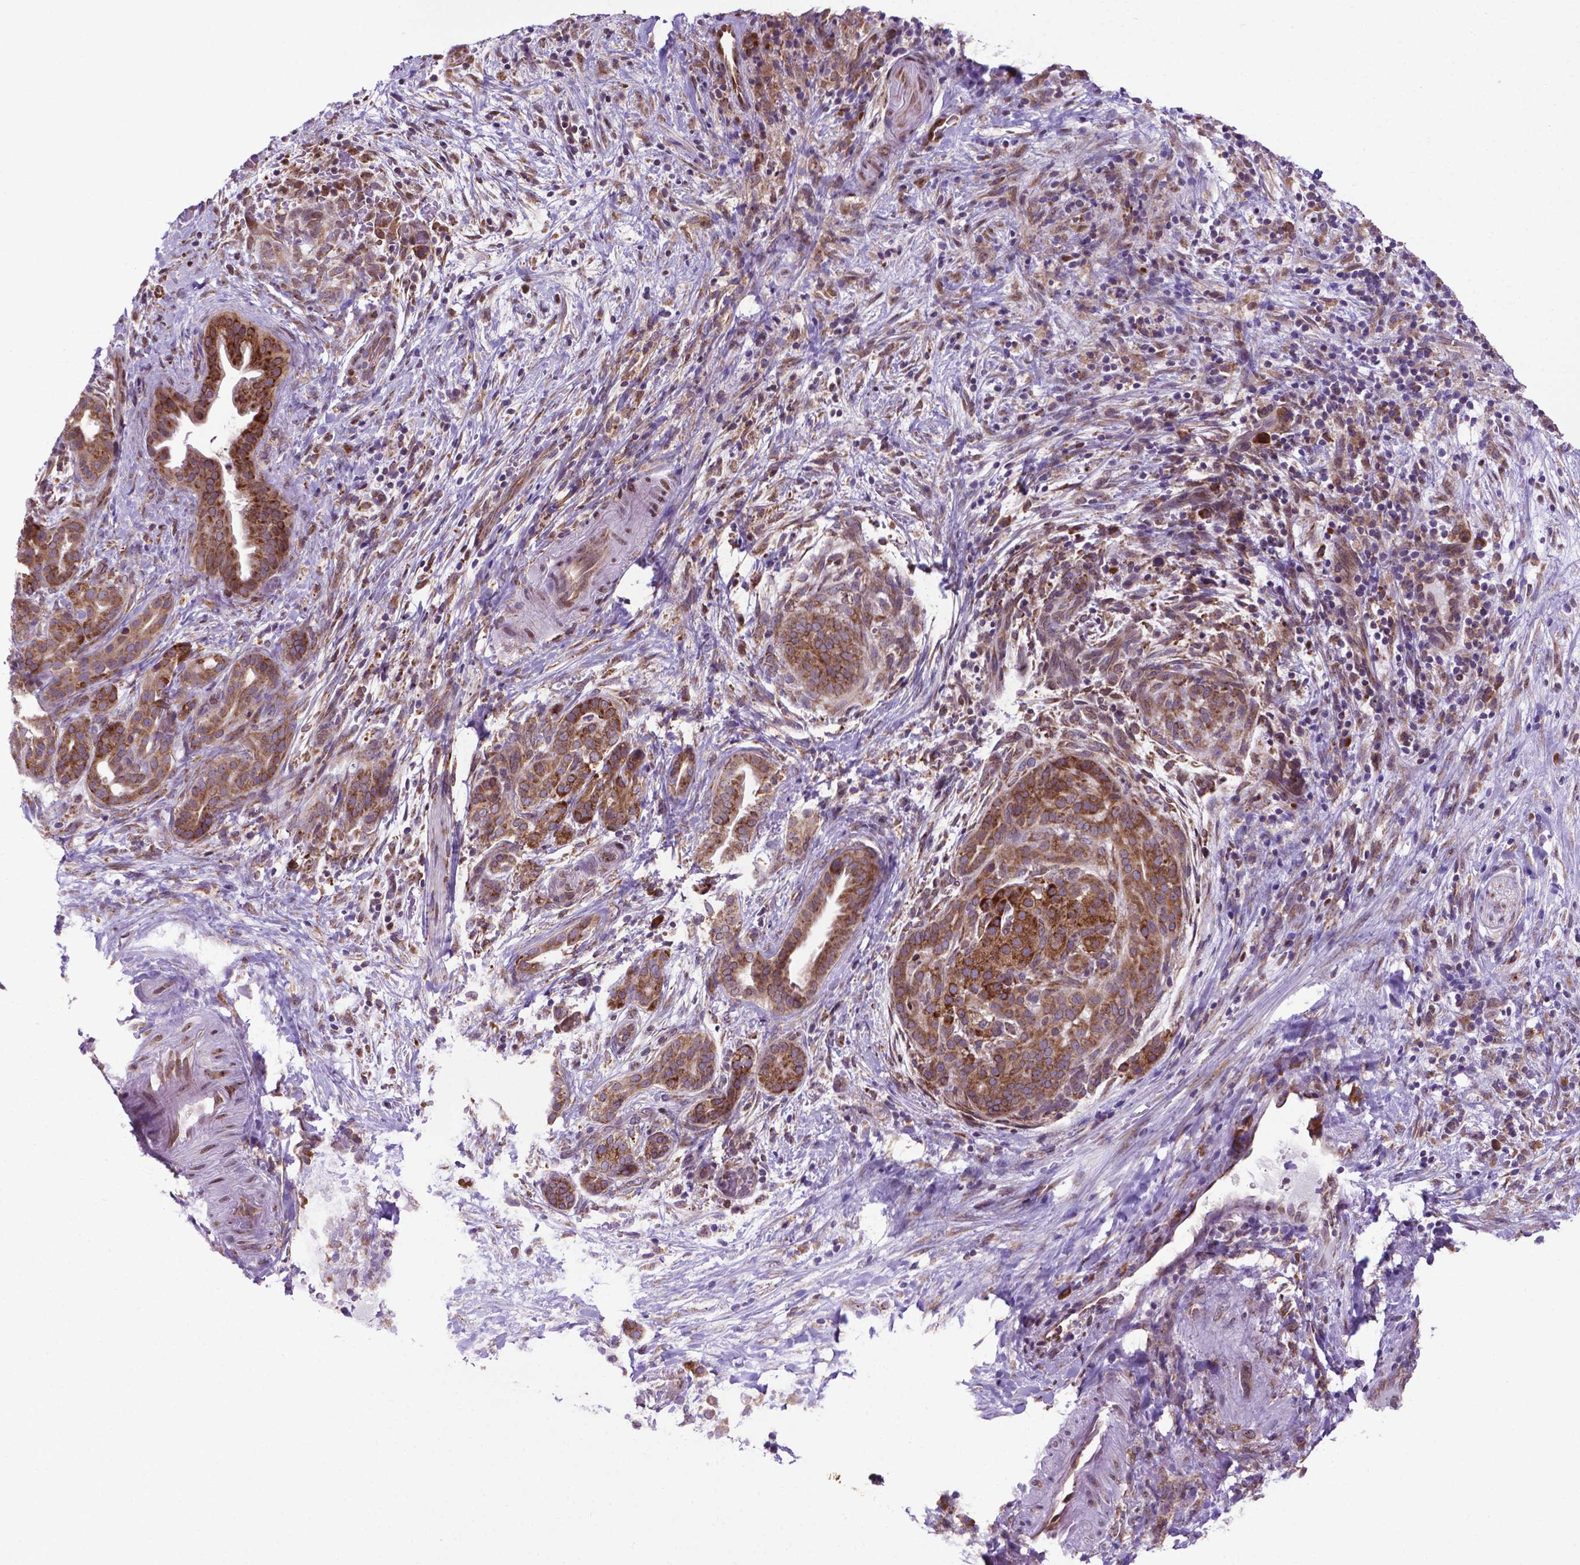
{"staining": {"intensity": "moderate", "quantity": ">75%", "location": "cytoplasmic/membranous"}, "tissue": "pancreatic cancer", "cell_type": "Tumor cells", "image_type": "cancer", "snomed": [{"axis": "morphology", "description": "Adenocarcinoma, NOS"}, {"axis": "topography", "description": "Pancreas"}], "caption": "IHC of human pancreatic cancer (adenocarcinoma) demonstrates medium levels of moderate cytoplasmic/membranous positivity in approximately >75% of tumor cells.", "gene": "WDR83OS", "patient": {"sex": "male", "age": 44}}